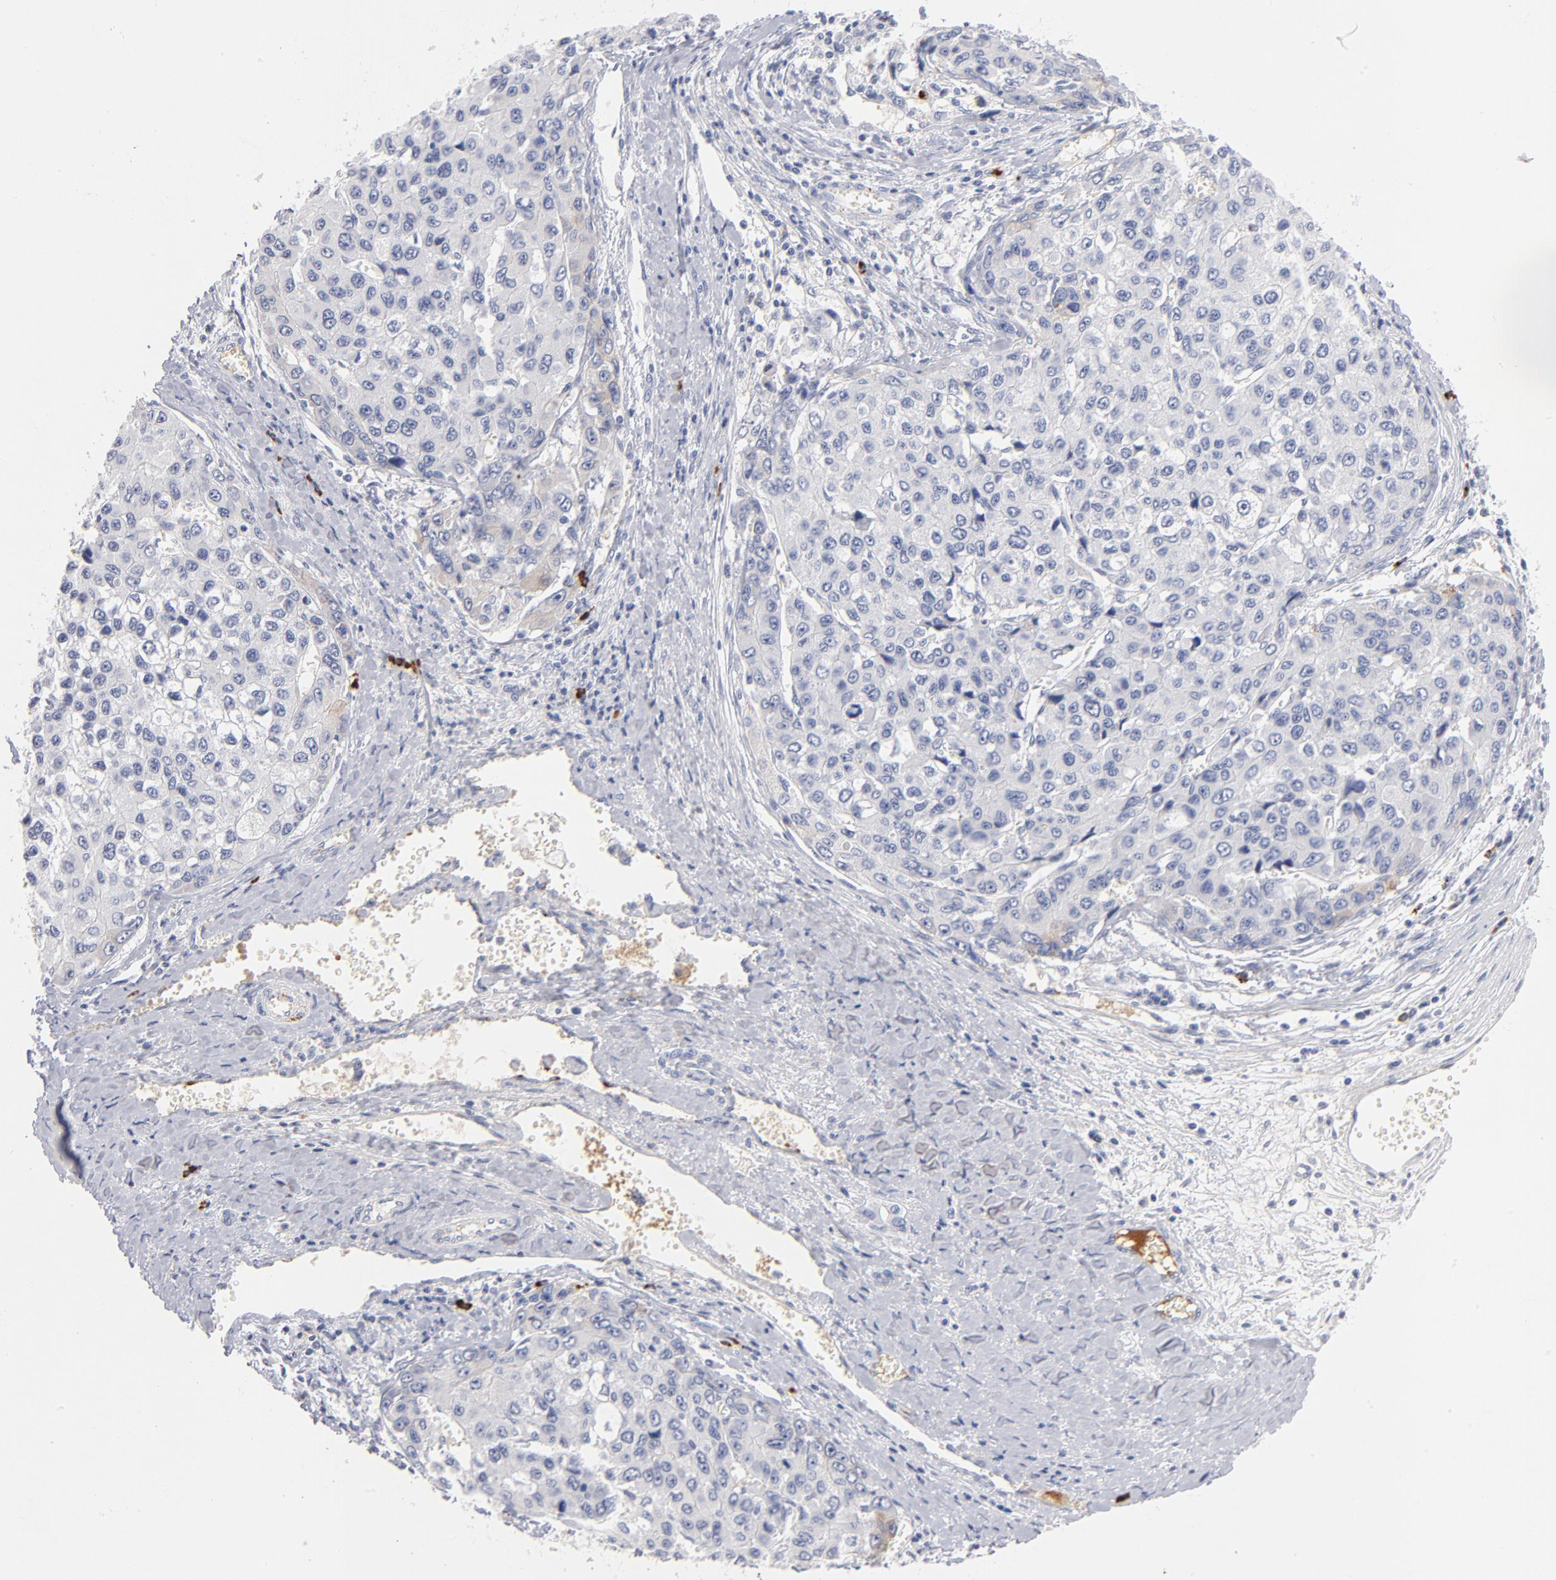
{"staining": {"intensity": "negative", "quantity": "none", "location": "none"}, "tissue": "liver cancer", "cell_type": "Tumor cells", "image_type": "cancer", "snomed": [{"axis": "morphology", "description": "Carcinoma, Hepatocellular, NOS"}, {"axis": "topography", "description": "Liver"}], "caption": "Immunohistochemical staining of human liver cancer (hepatocellular carcinoma) exhibits no significant positivity in tumor cells.", "gene": "PLAT", "patient": {"sex": "female", "age": 66}}